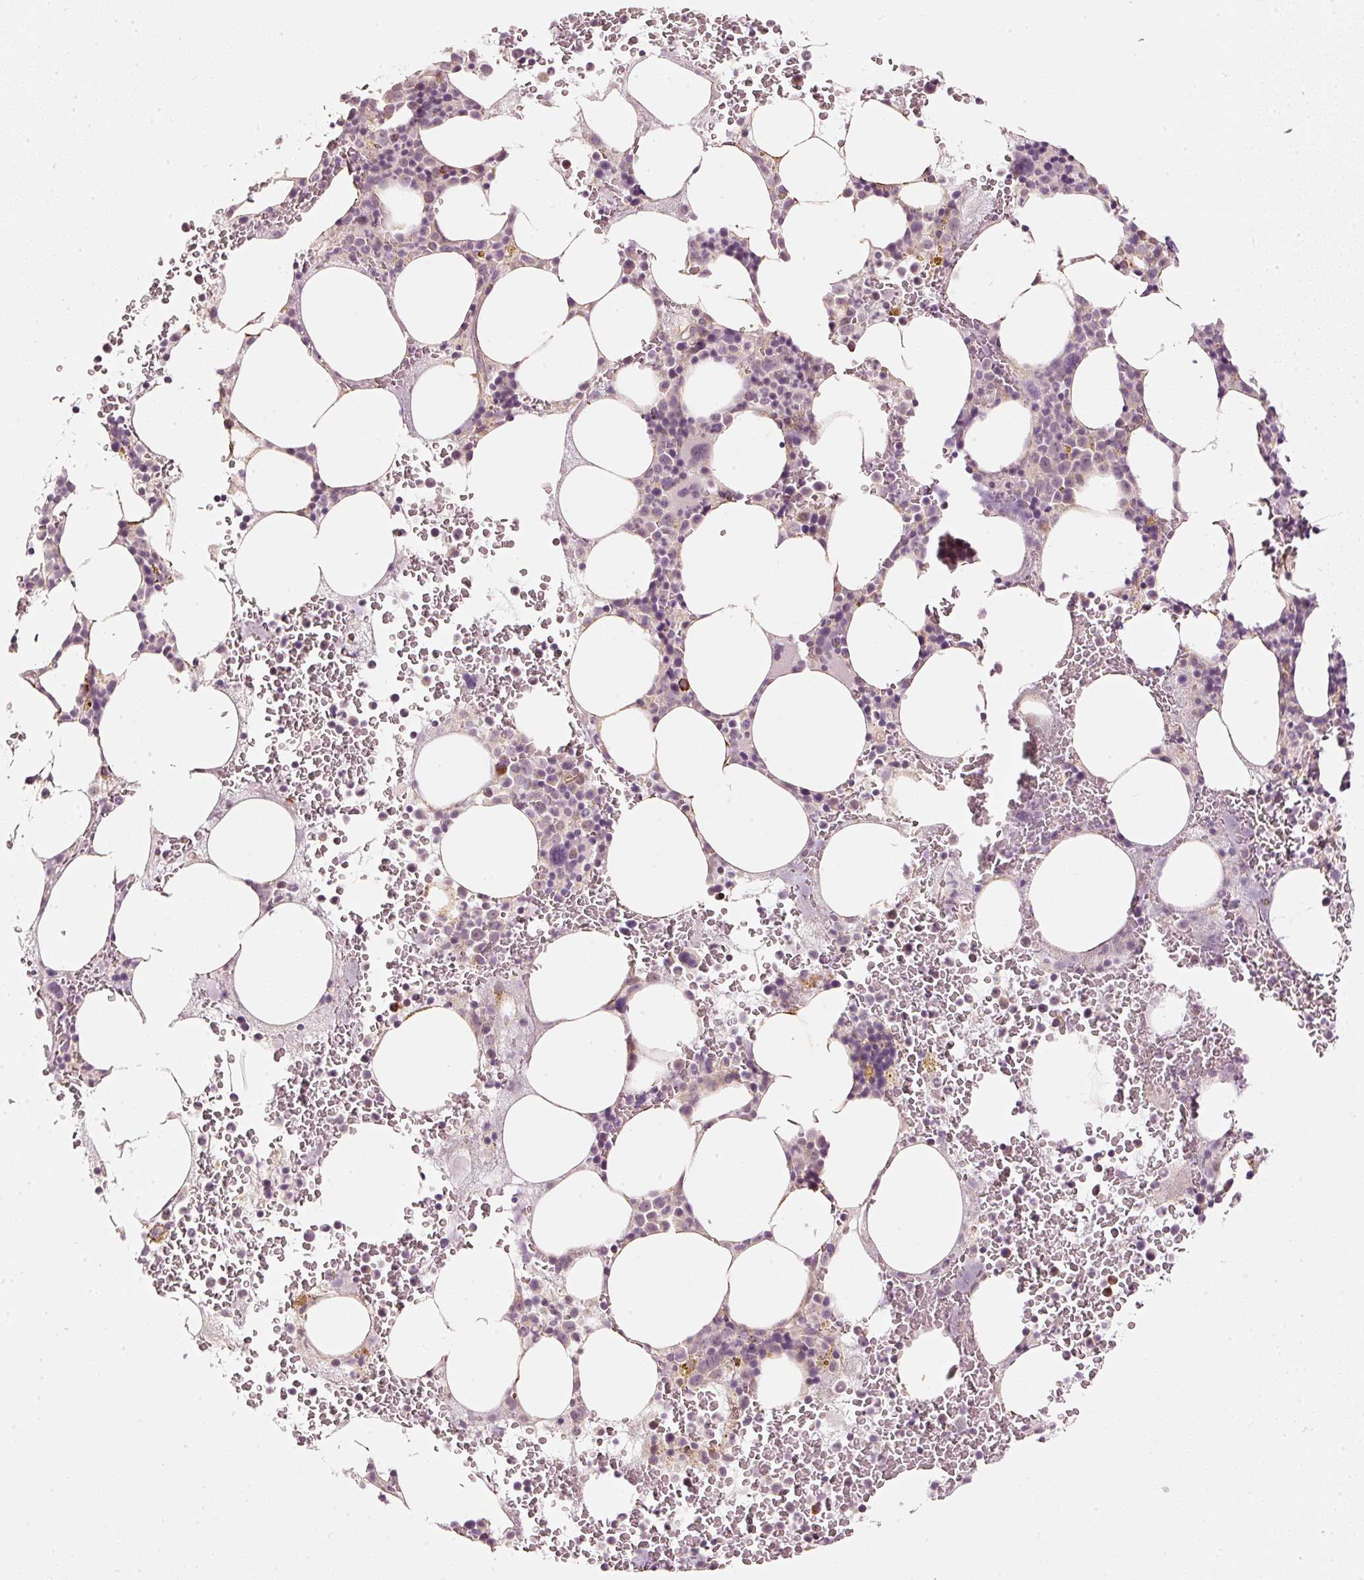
{"staining": {"intensity": "moderate", "quantity": "<25%", "location": "cytoplasmic/membranous"}, "tissue": "bone marrow", "cell_type": "Hematopoietic cells", "image_type": "normal", "snomed": [{"axis": "morphology", "description": "Normal tissue, NOS"}, {"axis": "topography", "description": "Bone marrow"}], "caption": "Unremarkable bone marrow exhibits moderate cytoplasmic/membranous expression in about <25% of hematopoietic cells.", "gene": "CDC20B", "patient": {"sex": "male", "age": 62}}